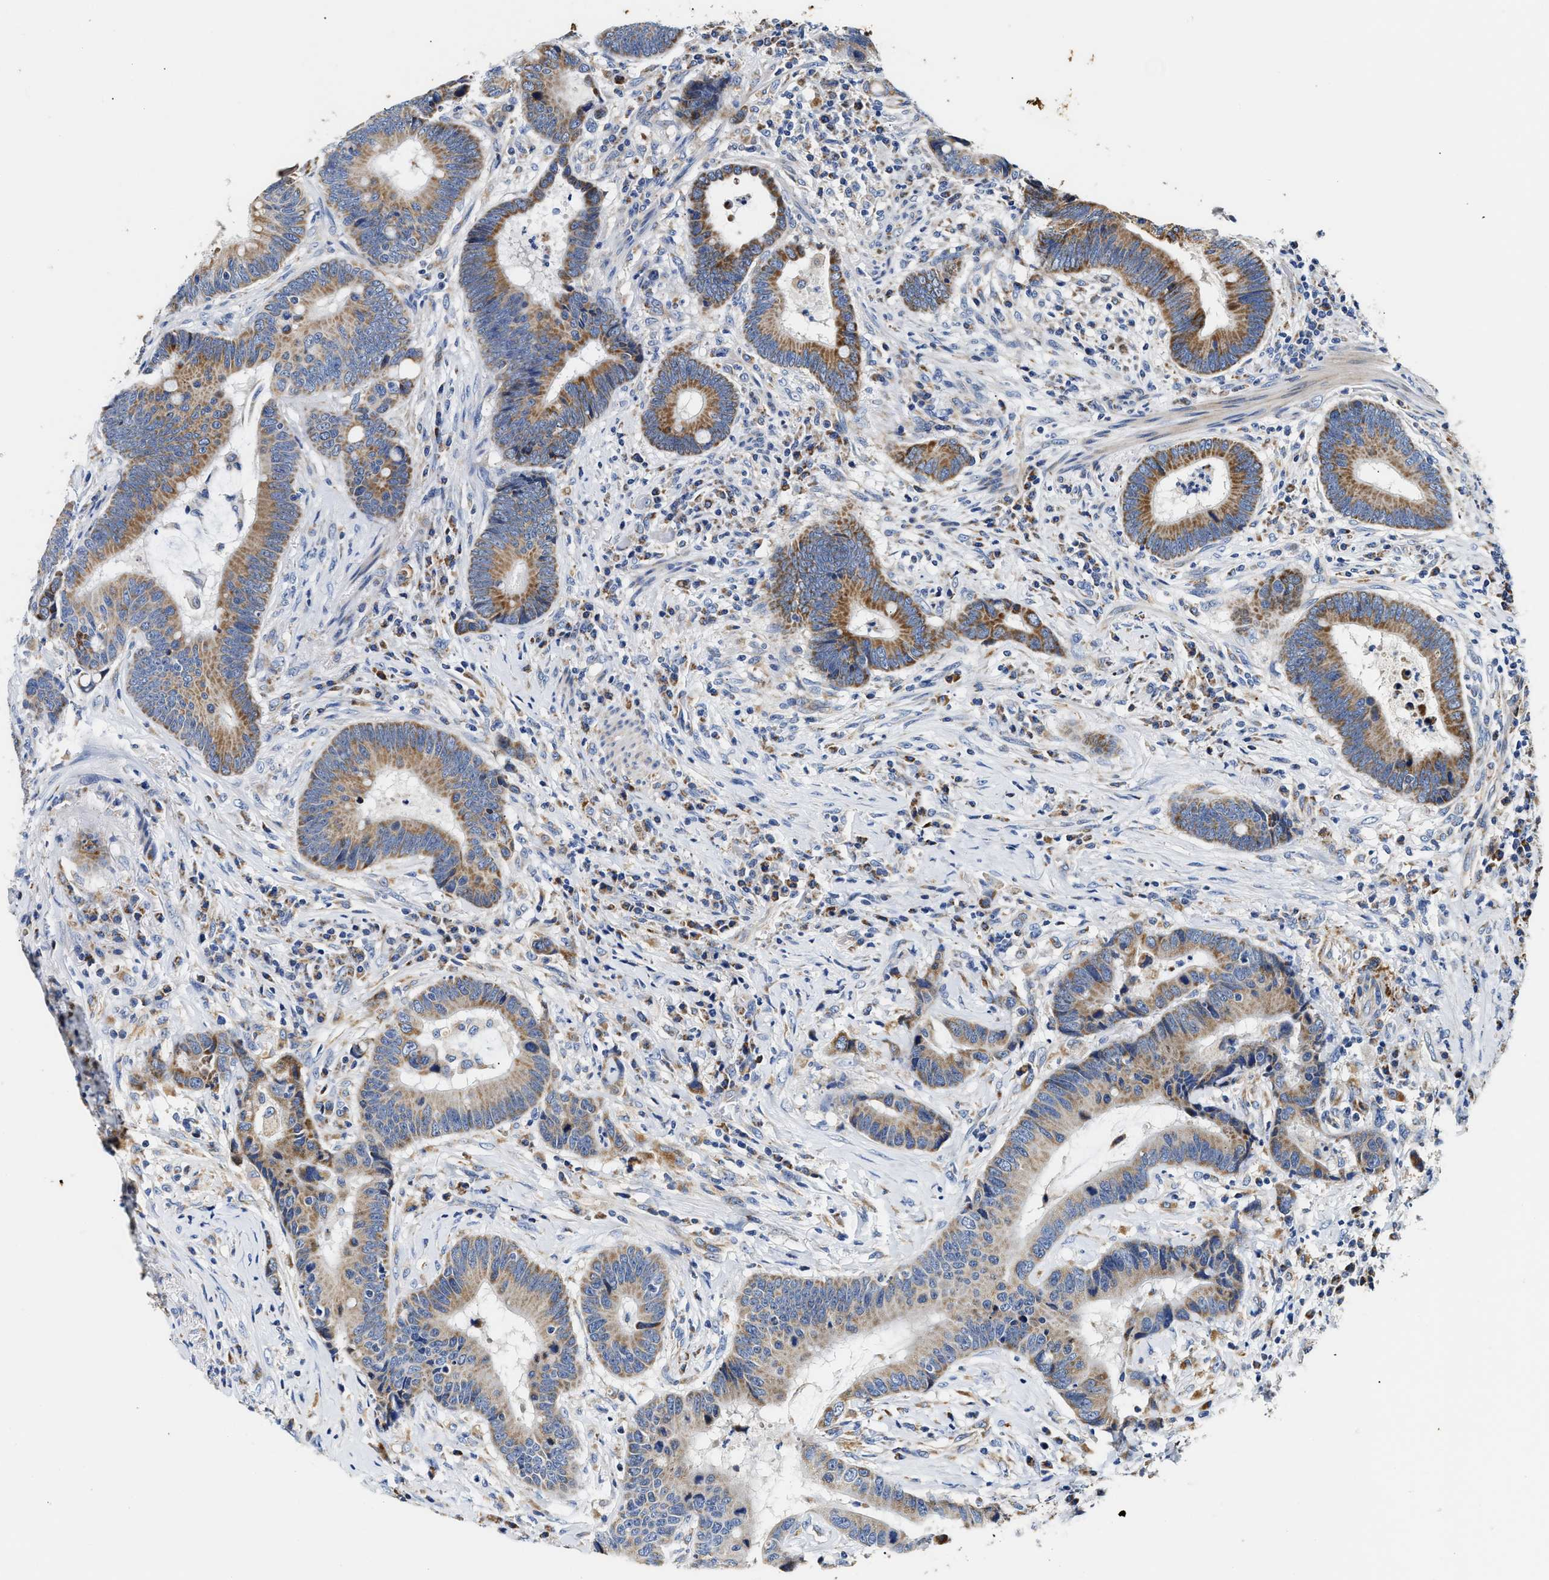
{"staining": {"intensity": "moderate", "quantity": ">75%", "location": "cytoplasmic/membranous"}, "tissue": "colorectal cancer", "cell_type": "Tumor cells", "image_type": "cancer", "snomed": [{"axis": "morphology", "description": "Adenocarcinoma, NOS"}, {"axis": "topography", "description": "Rectum"}, {"axis": "topography", "description": "Anal"}], "caption": "High-magnification brightfield microscopy of colorectal cancer (adenocarcinoma) stained with DAB (brown) and counterstained with hematoxylin (blue). tumor cells exhibit moderate cytoplasmic/membranous staining is appreciated in approximately>75% of cells.", "gene": "ACADVL", "patient": {"sex": "female", "age": 89}}